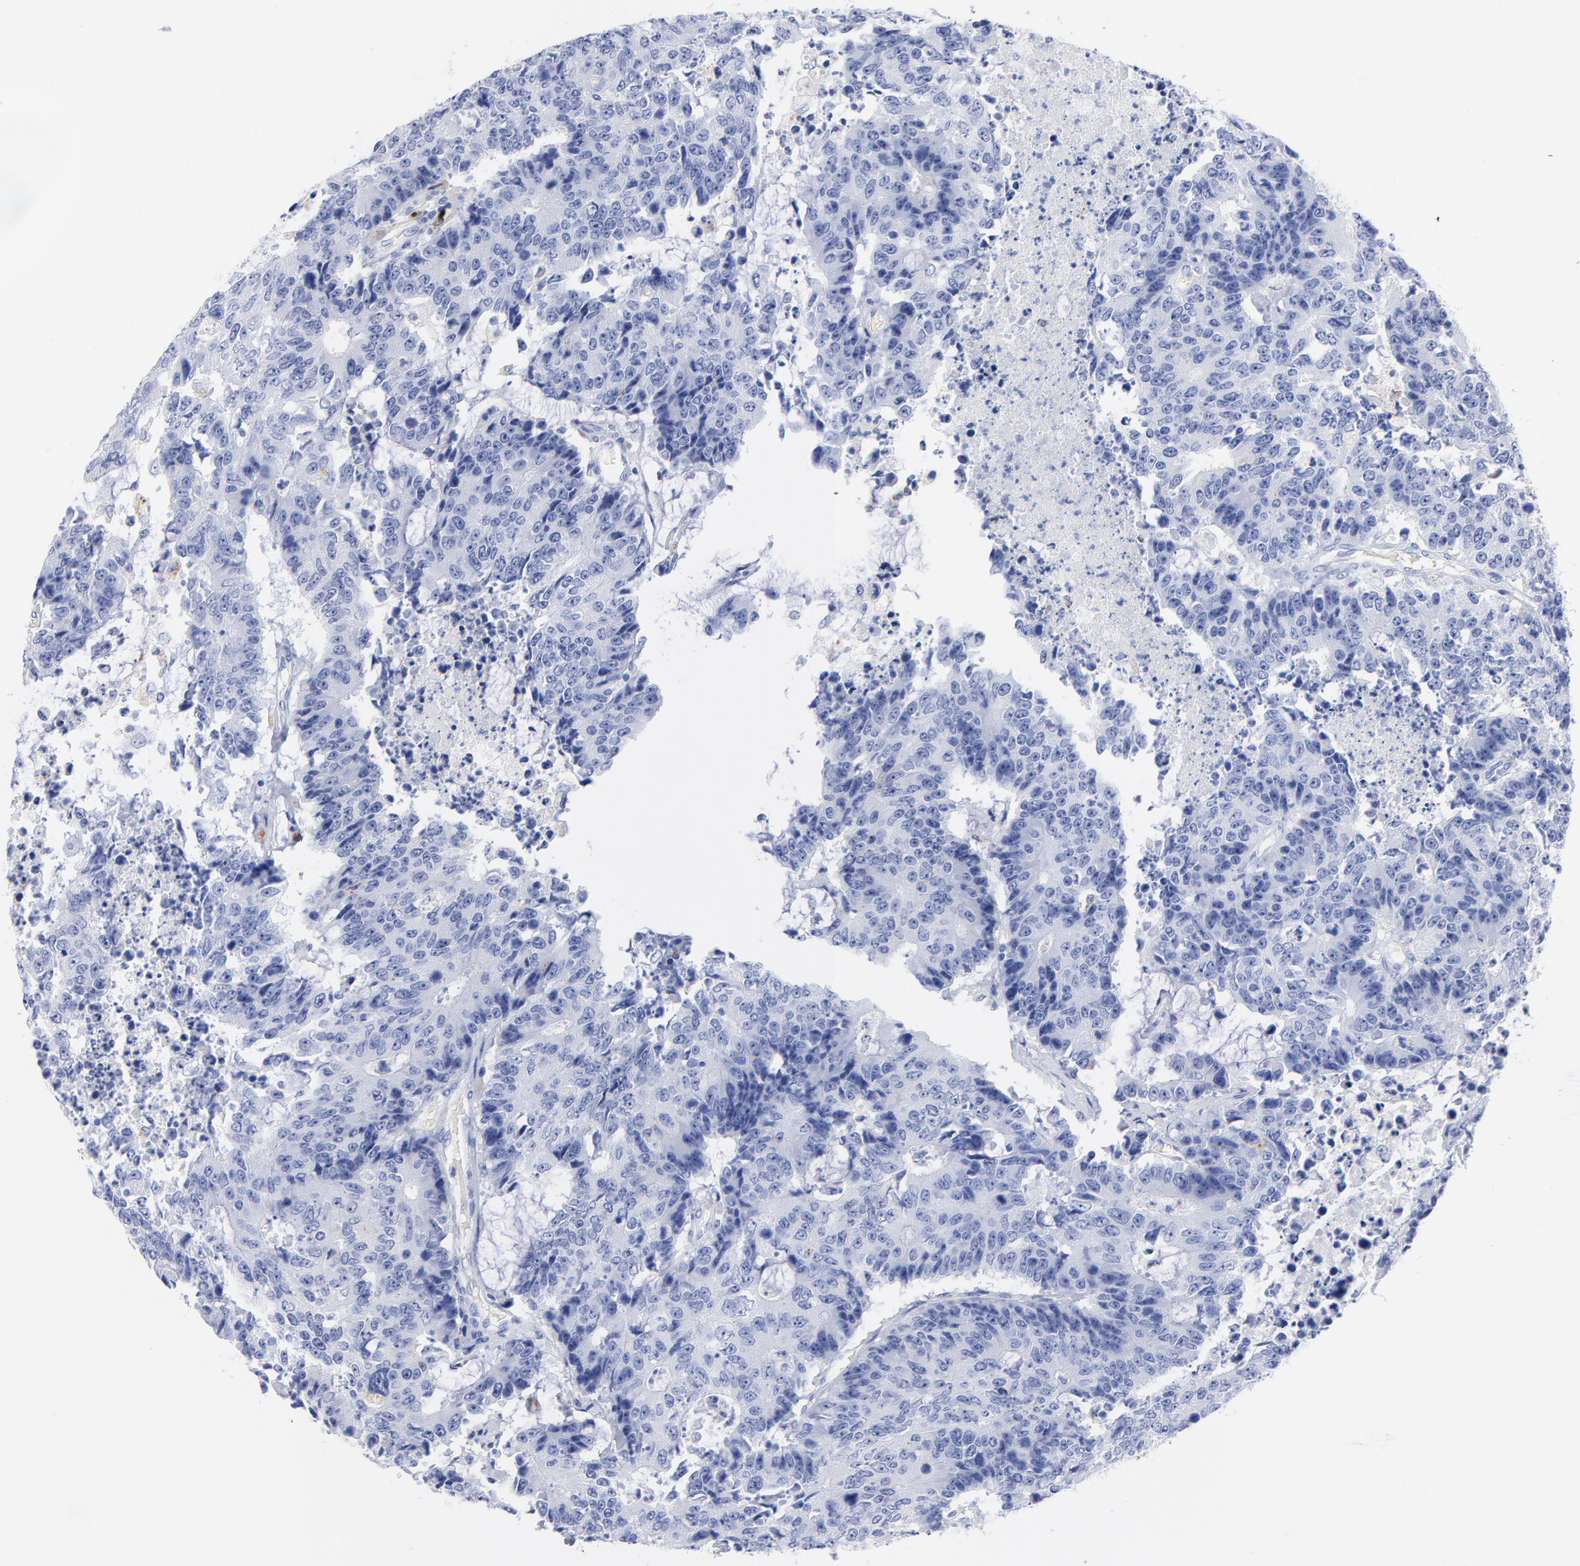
{"staining": {"intensity": "negative", "quantity": "none", "location": "none"}, "tissue": "colorectal cancer", "cell_type": "Tumor cells", "image_type": "cancer", "snomed": [{"axis": "morphology", "description": "Adenocarcinoma, NOS"}, {"axis": "topography", "description": "Colon"}], "caption": "Colorectal cancer (adenocarcinoma) stained for a protein using IHC reveals no expression tumor cells.", "gene": "CPVL", "patient": {"sex": "female", "age": 86}}